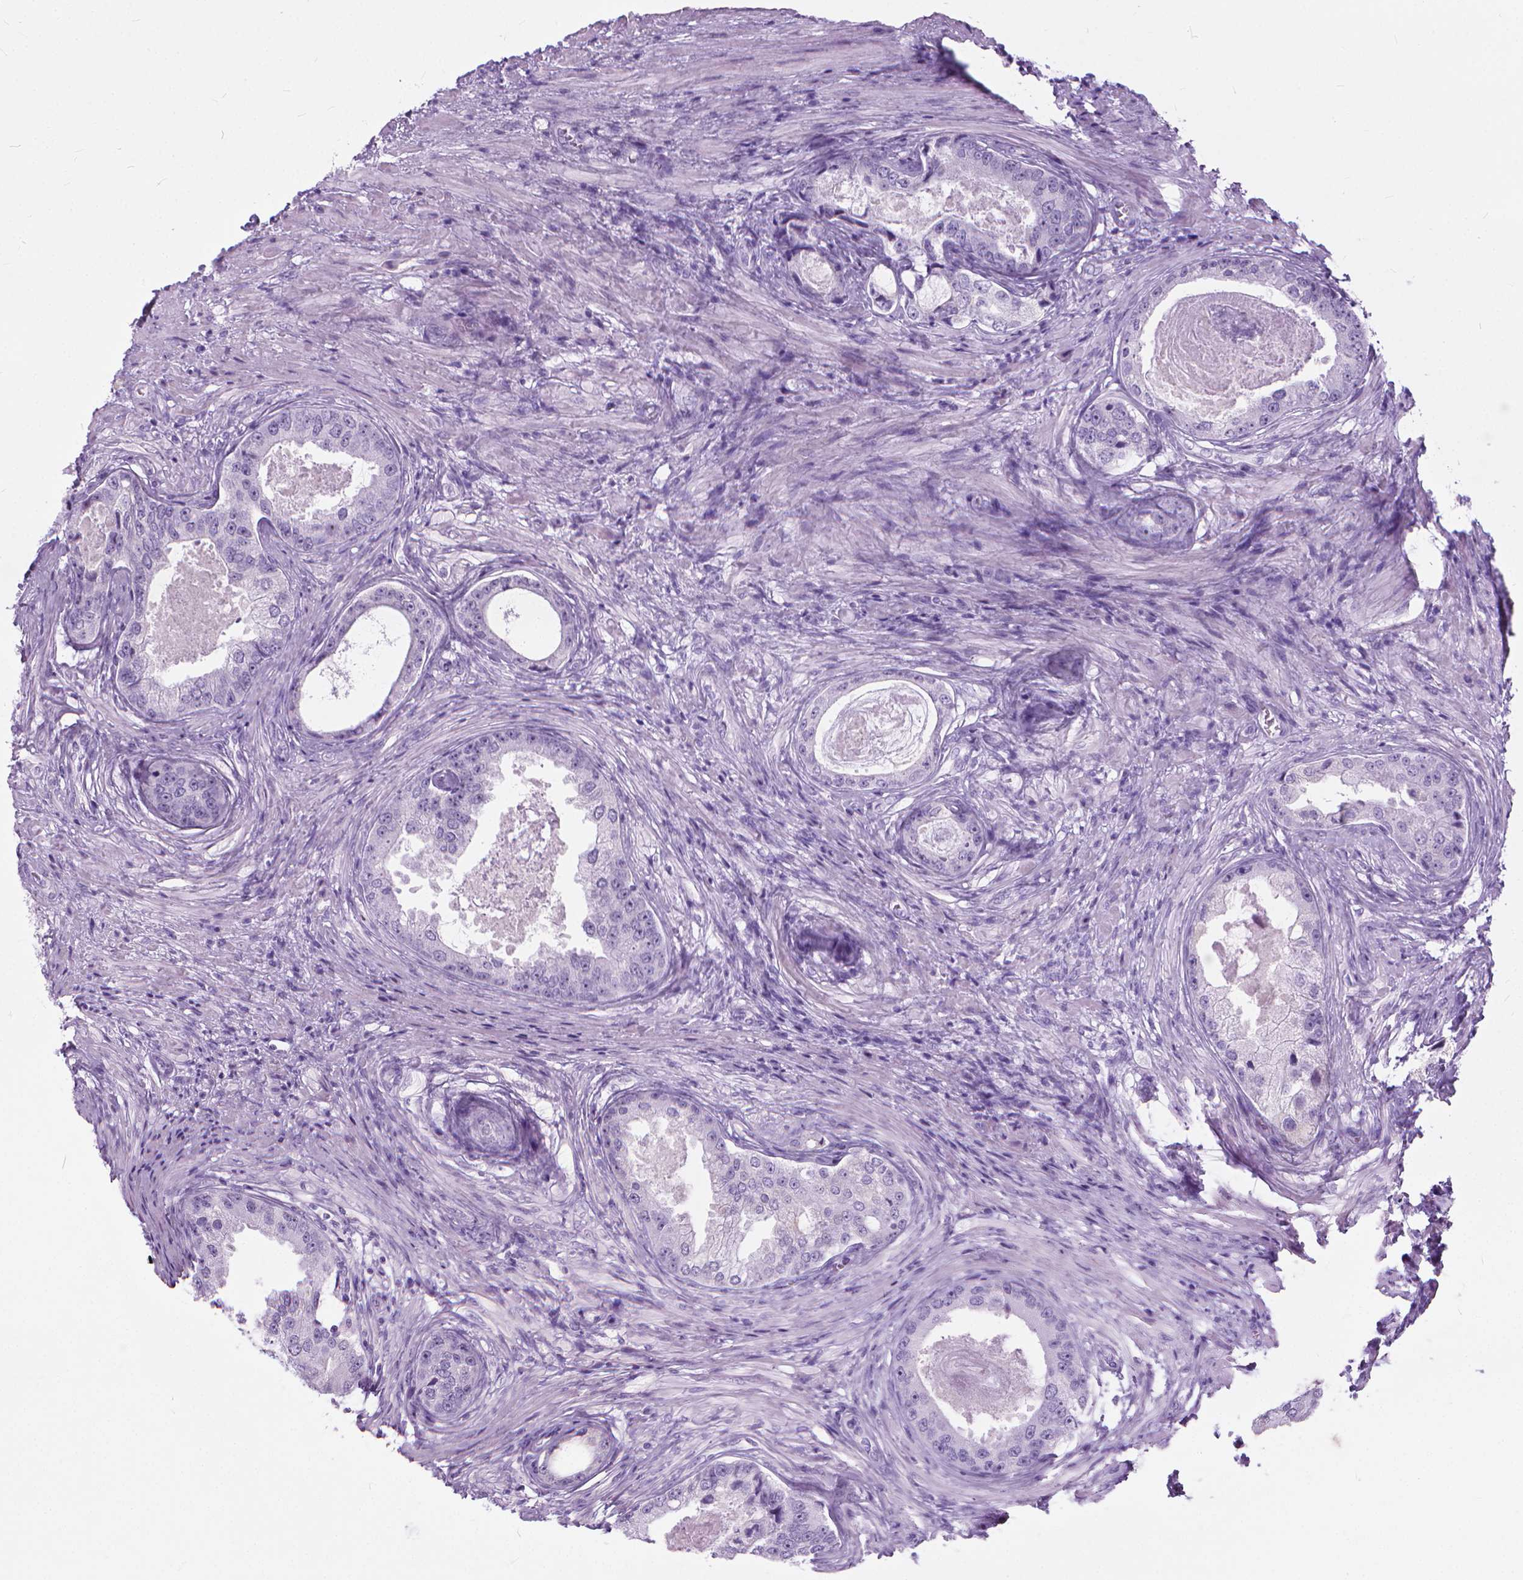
{"staining": {"intensity": "negative", "quantity": "none", "location": "none"}, "tissue": "prostate cancer", "cell_type": "Tumor cells", "image_type": "cancer", "snomed": [{"axis": "morphology", "description": "Adenocarcinoma, Low grade"}, {"axis": "topography", "description": "Prostate"}], "caption": "DAB (3,3'-diaminobenzidine) immunohistochemical staining of adenocarcinoma (low-grade) (prostate) demonstrates no significant staining in tumor cells.", "gene": "HTR2B", "patient": {"sex": "male", "age": 68}}